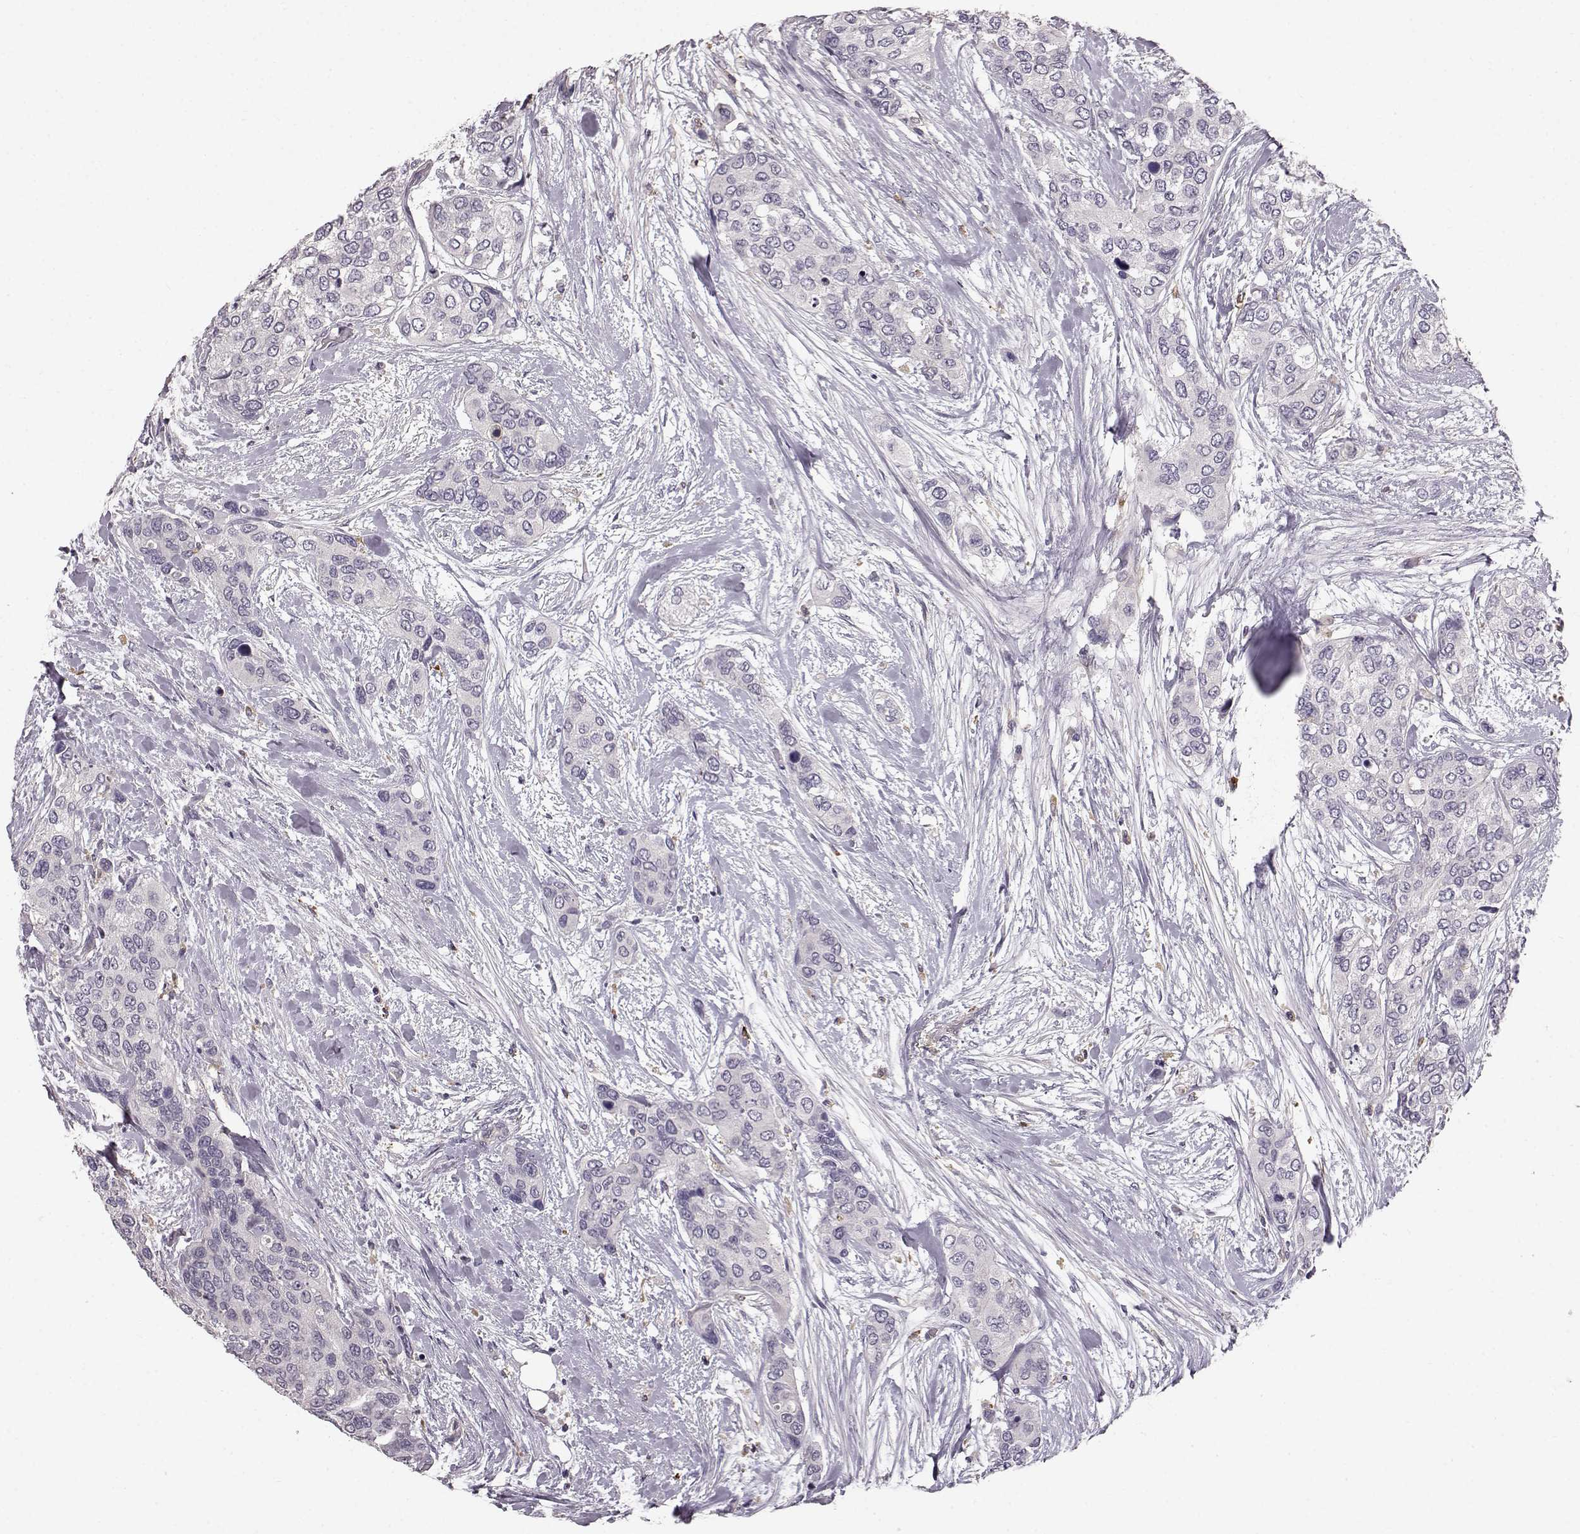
{"staining": {"intensity": "negative", "quantity": "none", "location": "none"}, "tissue": "urothelial cancer", "cell_type": "Tumor cells", "image_type": "cancer", "snomed": [{"axis": "morphology", "description": "Urothelial carcinoma, High grade"}, {"axis": "topography", "description": "Urinary bladder"}], "caption": "Immunohistochemical staining of high-grade urothelial carcinoma shows no significant staining in tumor cells.", "gene": "CCNF", "patient": {"sex": "male", "age": 77}}